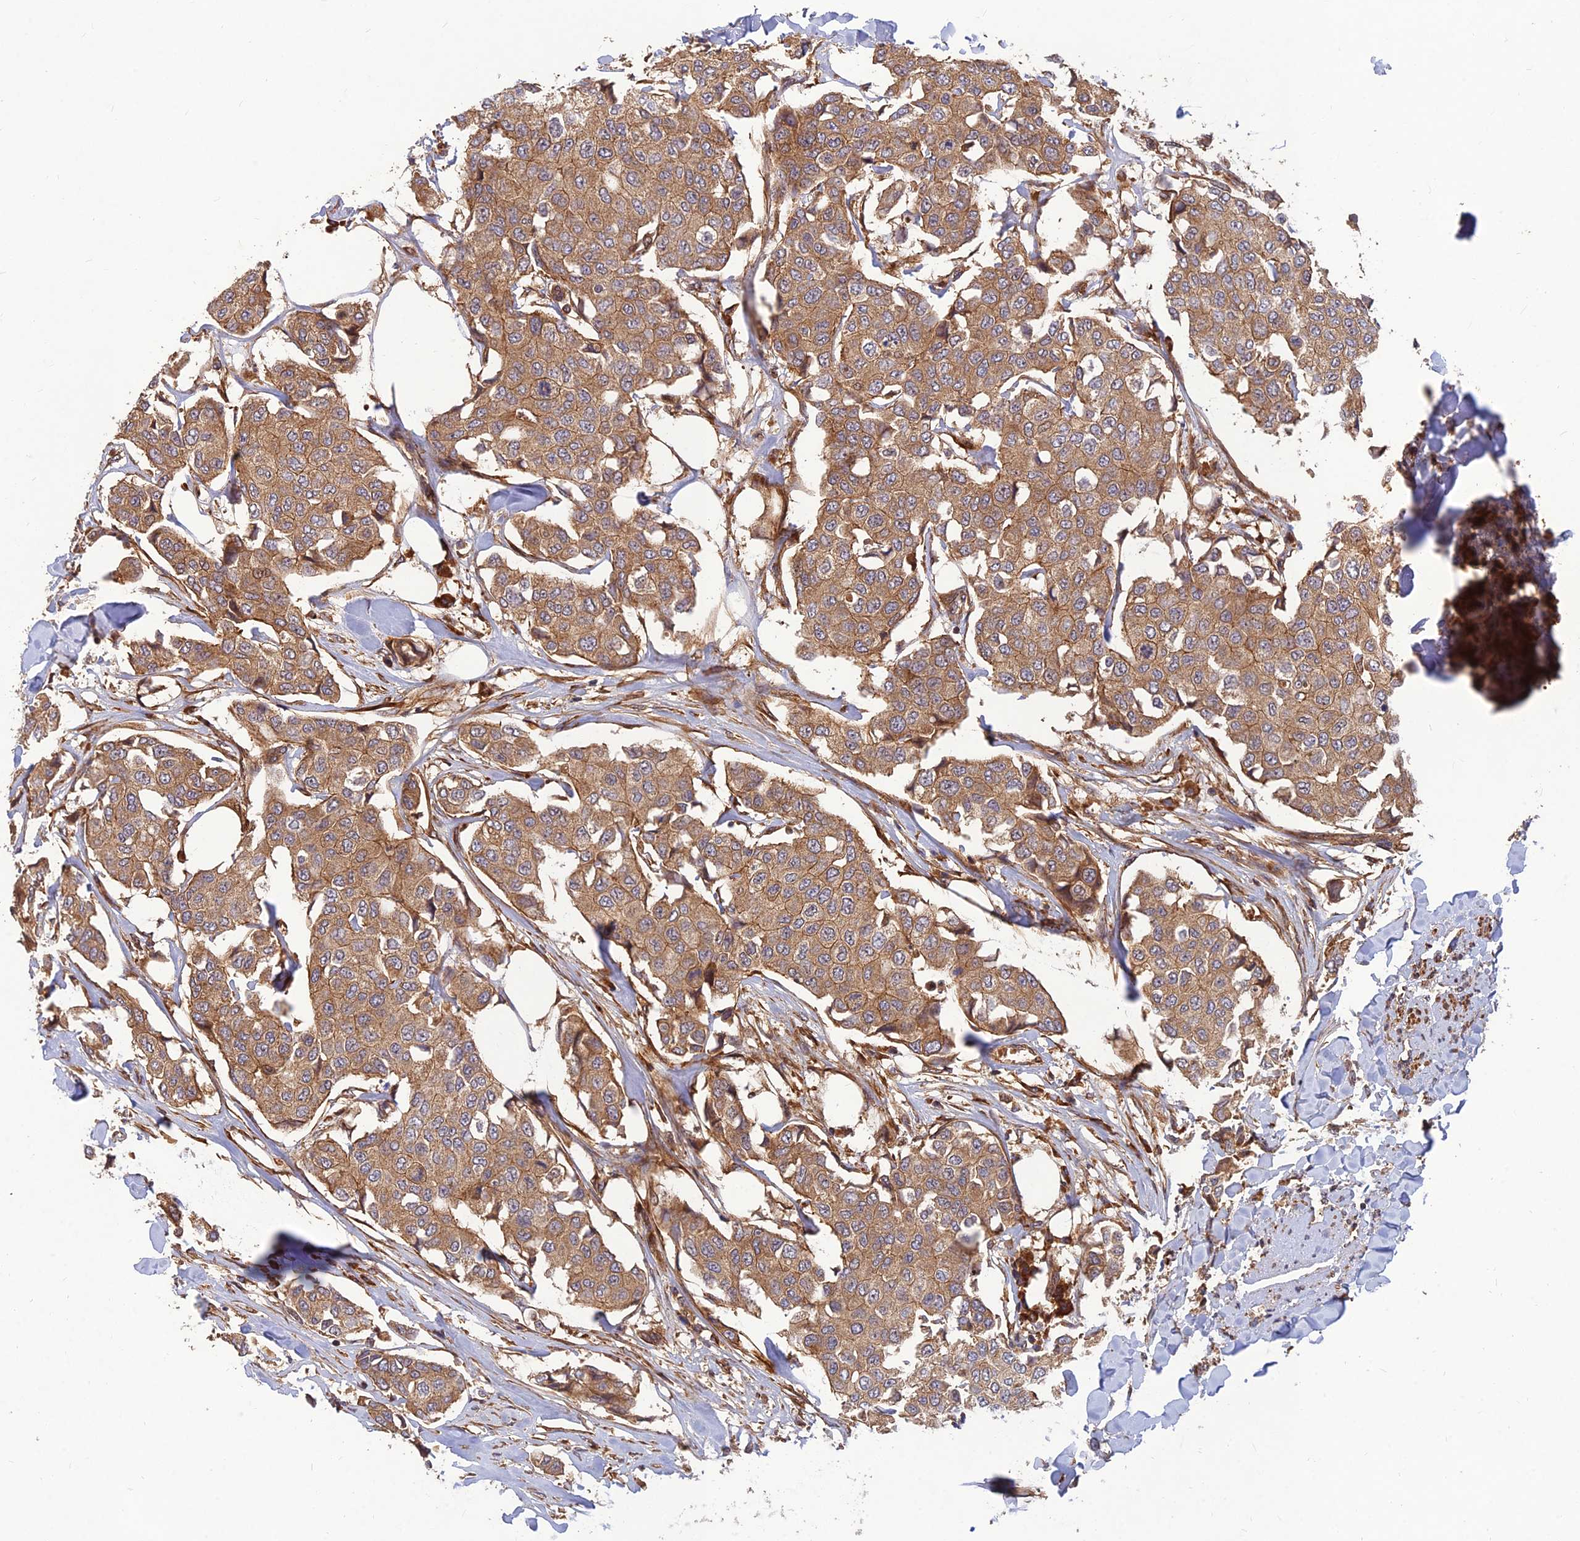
{"staining": {"intensity": "moderate", "quantity": ">75%", "location": "cytoplasmic/membranous"}, "tissue": "breast cancer", "cell_type": "Tumor cells", "image_type": "cancer", "snomed": [{"axis": "morphology", "description": "Duct carcinoma"}, {"axis": "topography", "description": "Breast"}], "caption": "Immunohistochemistry (IHC) (DAB) staining of human breast cancer demonstrates moderate cytoplasmic/membranous protein expression in approximately >75% of tumor cells.", "gene": "RELCH", "patient": {"sex": "female", "age": 80}}